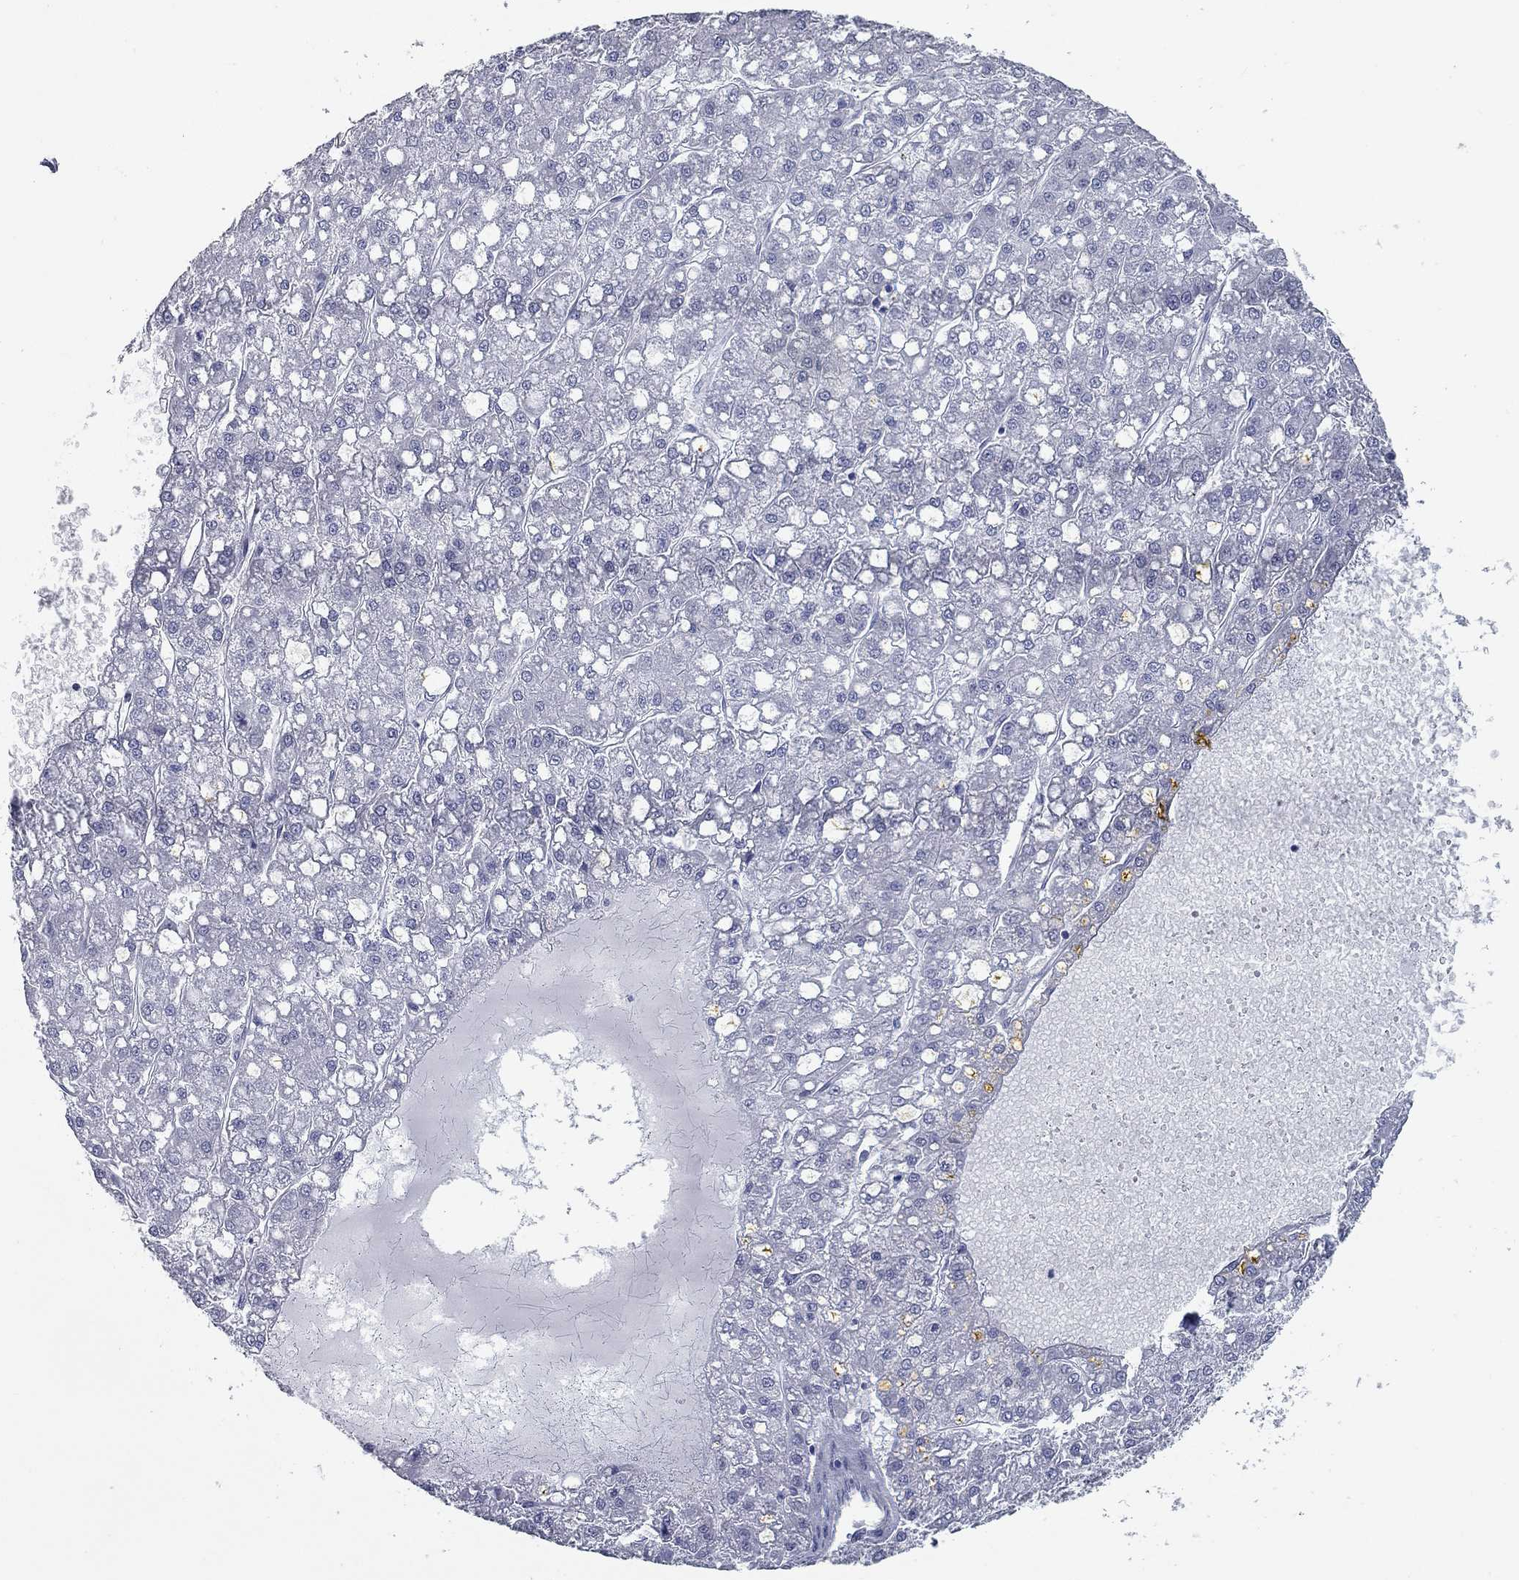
{"staining": {"intensity": "negative", "quantity": "none", "location": "none"}, "tissue": "liver cancer", "cell_type": "Tumor cells", "image_type": "cancer", "snomed": [{"axis": "morphology", "description": "Carcinoma, Hepatocellular, NOS"}, {"axis": "topography", "description": "Liver"}], "caption": "Protein analysis of liver cancer displays no significant positivity in tumor cells.", "gene": "TAC1", "patient": {"sex": "male", "age": 67}}